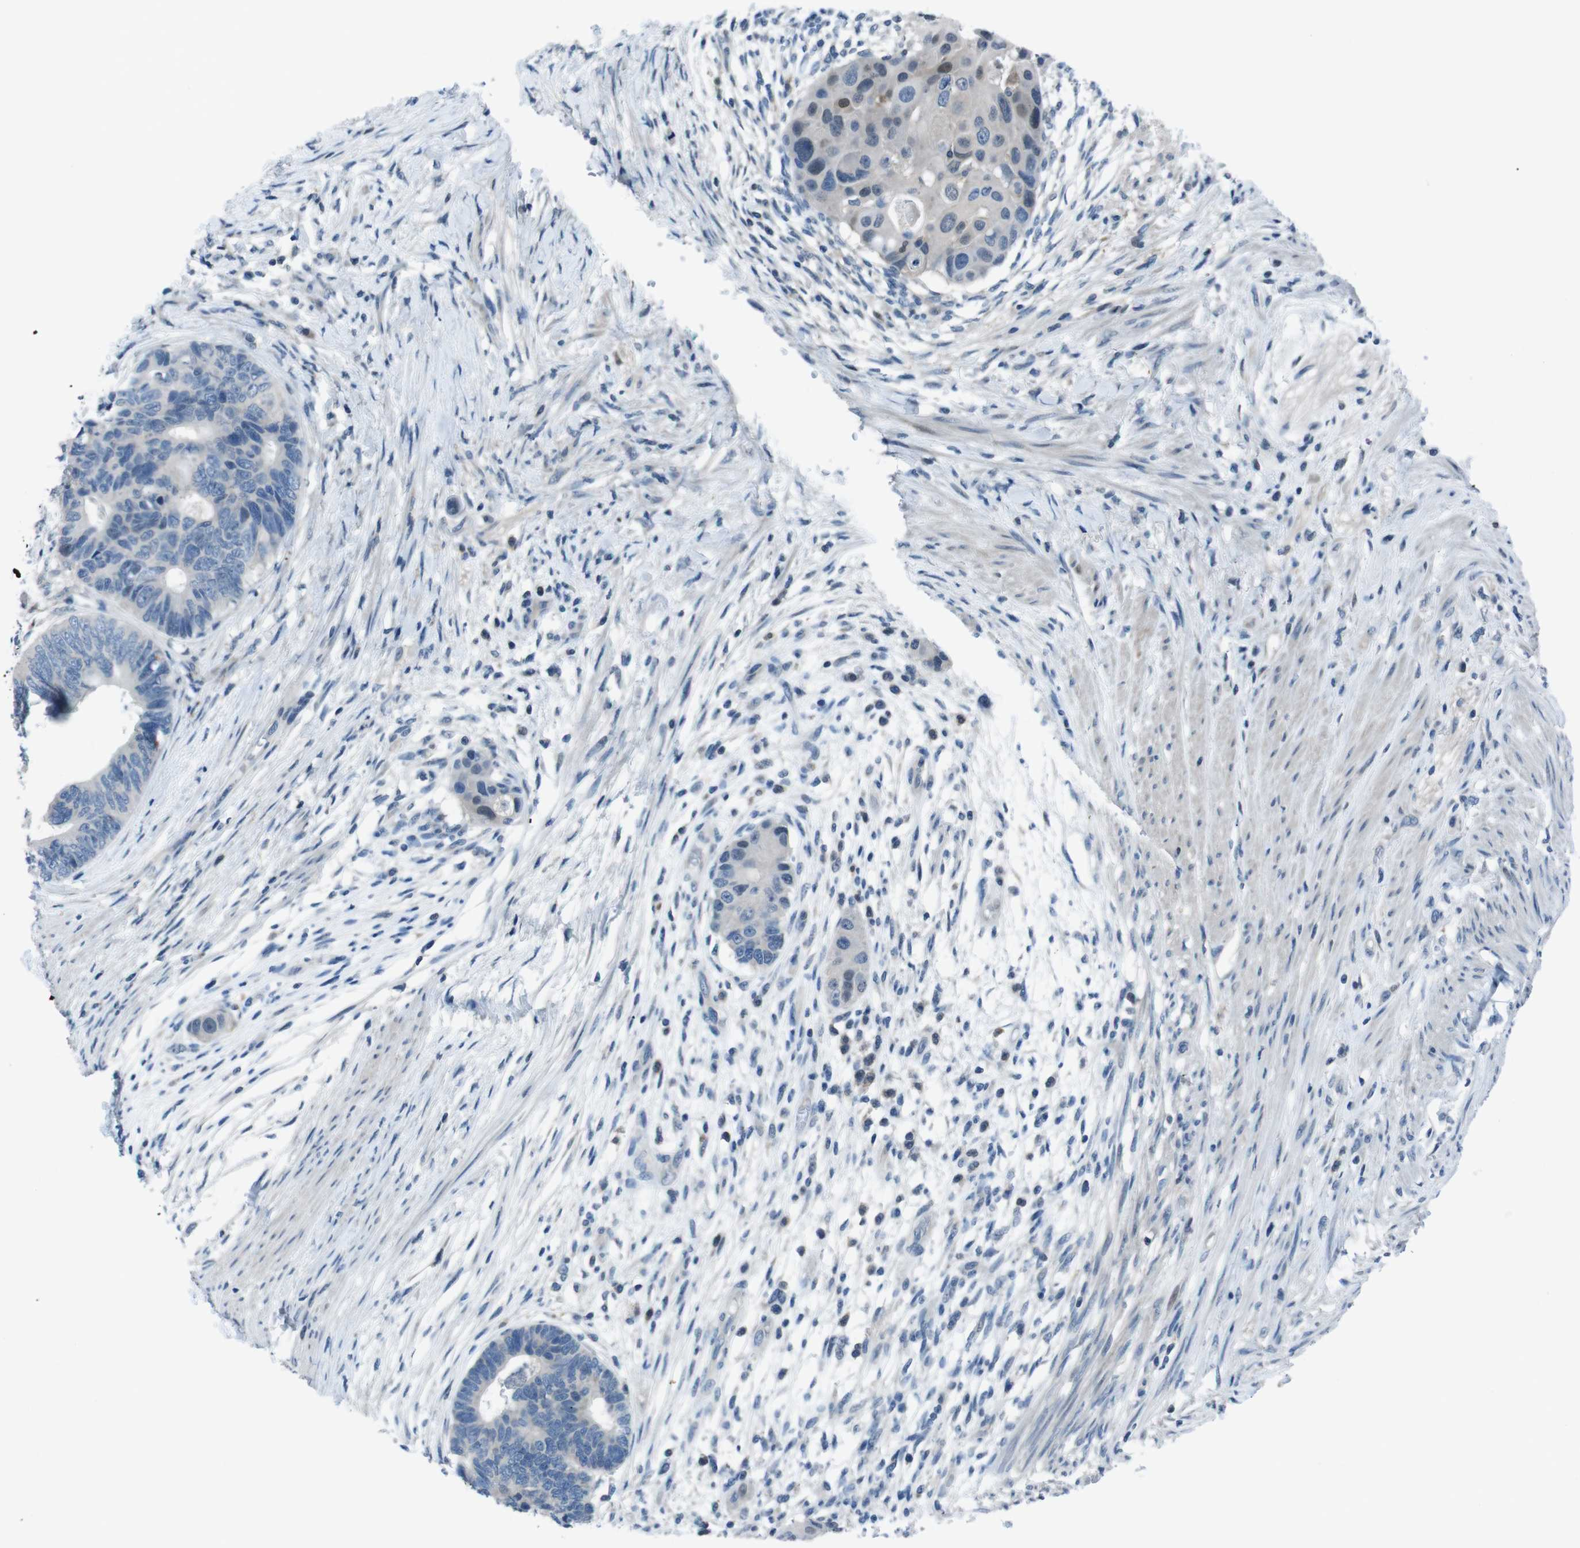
{"staining": {"intensity": "moderate", "quantity": "<25%", "location": "nuclear"}, "tissue": "colorectal cancer", "cell_type": "Tumor cells", "image_type": "cancer", "snomed": [{"axis": "morphology", "description": "Adenocarcinoma, NOS"}, {"axis": "topography", "description": "Rectum"}], "caption": "Immunohistochemistry (IHC) photomicrograph of neoplastic tissue: colorectal cancer (adenocarcinoma) stained using immunohistochemistry displays low levels of moderate protein expression localized specifically in the nuclear of tumor cells, appearing as a nuclear brown color.", "gene": "NANOS2", "patient": {"sex": "male", "age": 51}}